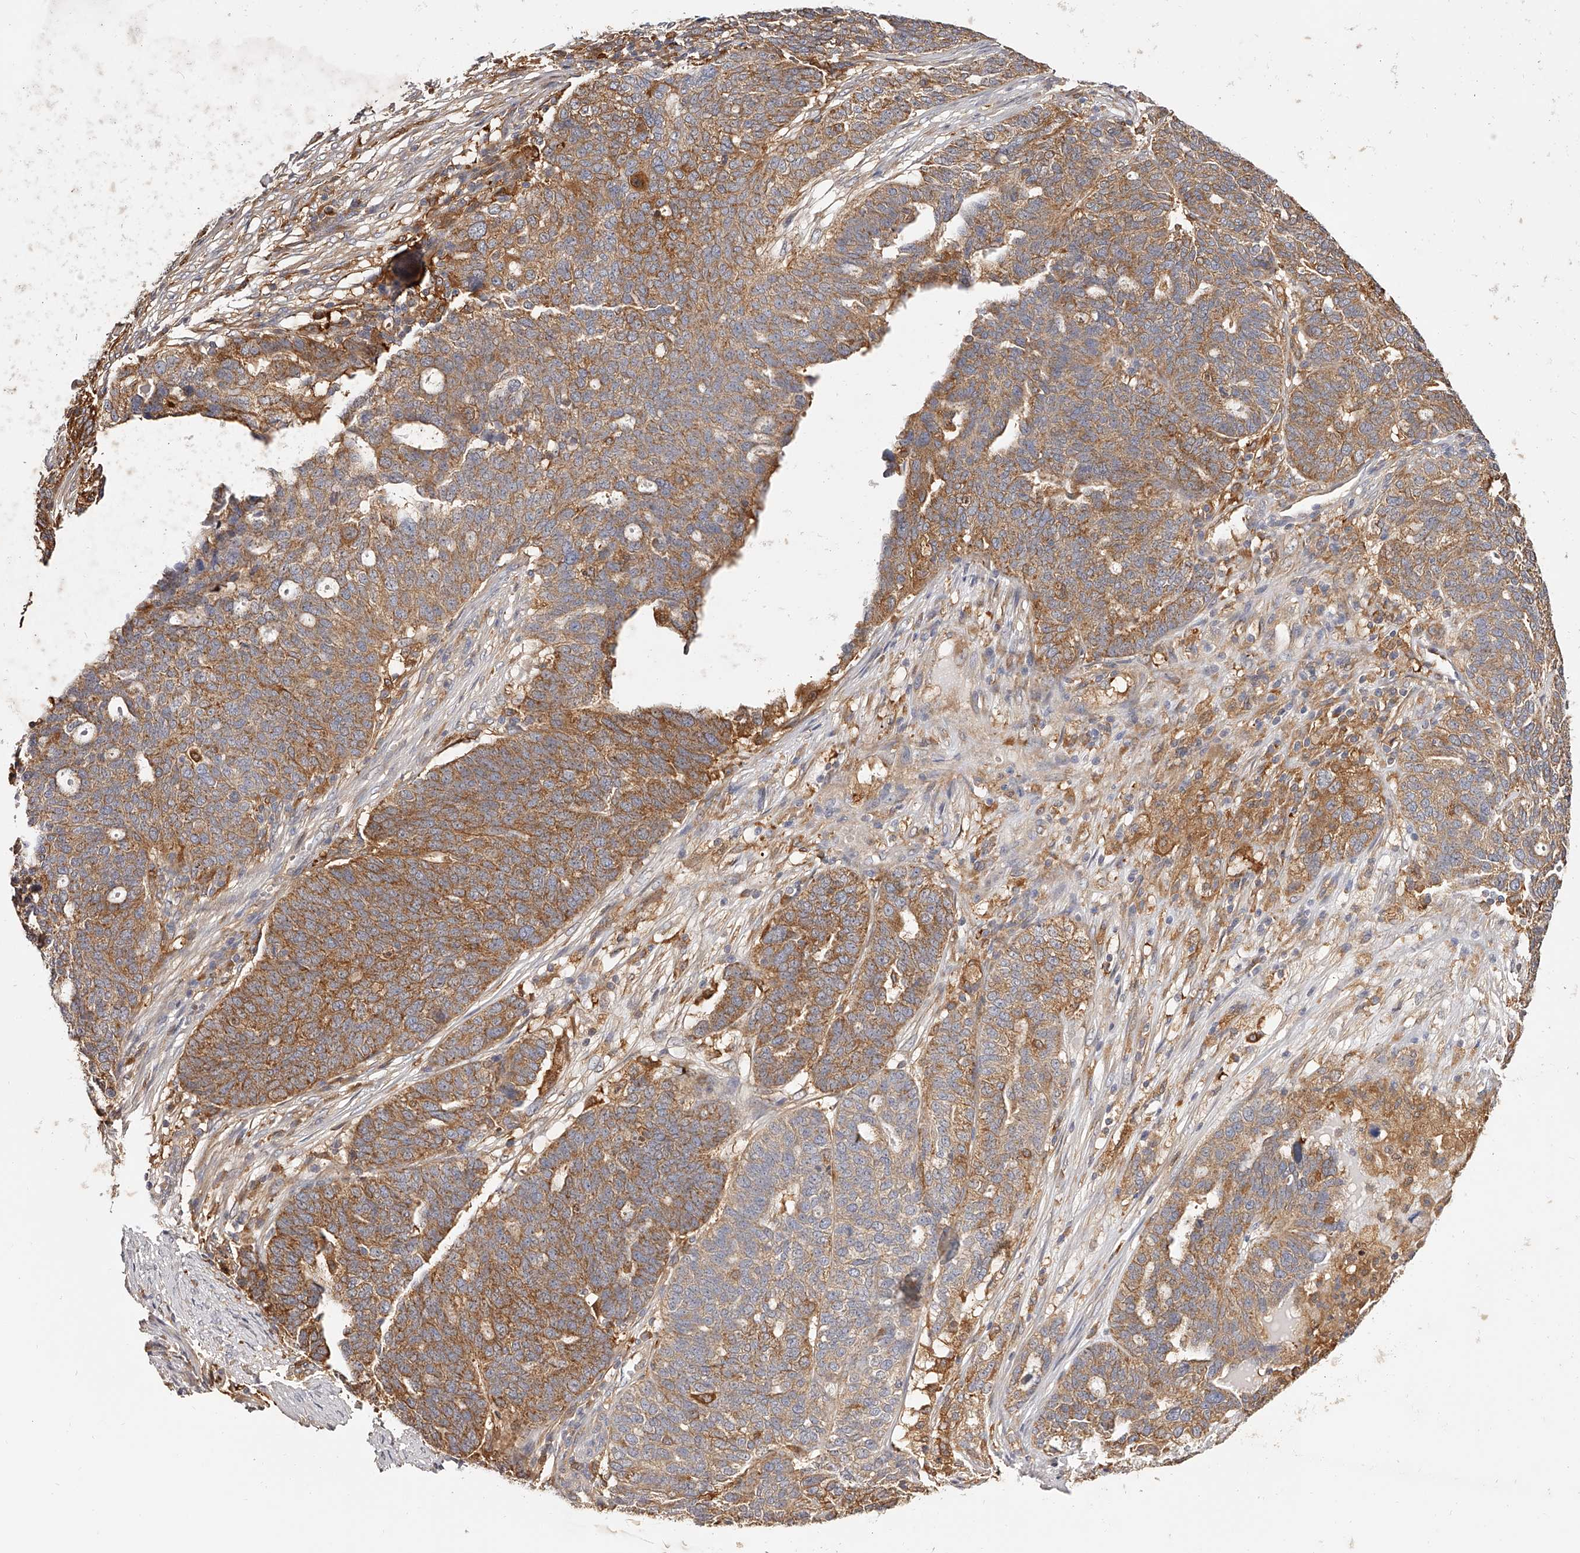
{"staining": {"intensity": "moderate", "quantity": ">75%", "location": "cytoplasmic/membranous"}, "tissue": "ovarian cancer", "cell_type": "Tumor cells", "image_type": "cancer", "snomed": [{"axis": "morphology", "description": "Cystadenocarcinoma, serous, NOS"}, {"axis": "topography", "description": "Ovary"}], "caption": "Tumor cells demonstrate medium levels of moderate cytoplasmic/membranous expression in approximately >75% of cells in serous cystadenocarcinoma (ovarian).", "gene": "LAP3", "patient": {"sex": "female", "age": 59}}